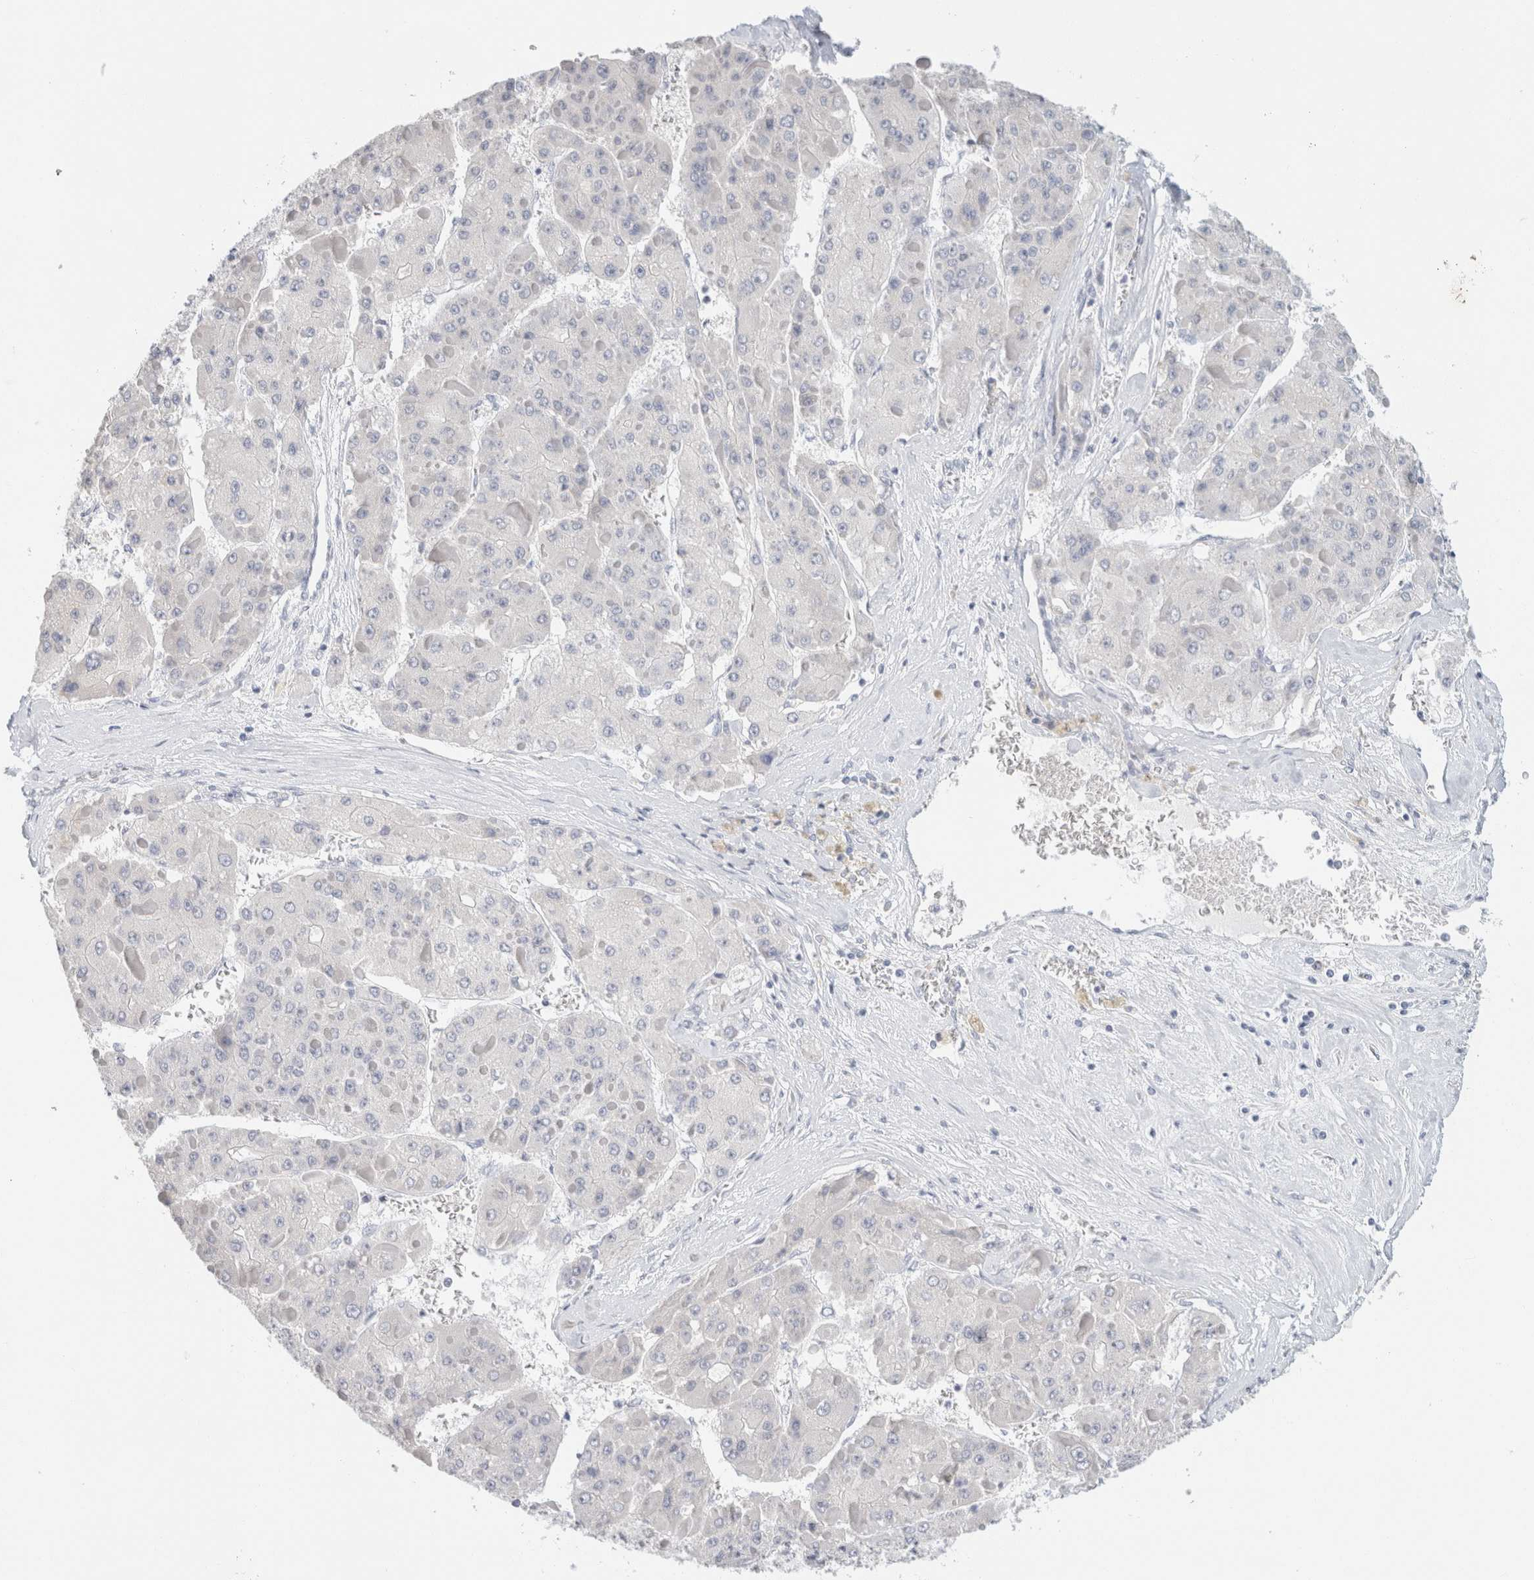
{"staining": {"intensity": "negative", "quantity": "none", "location": "none"}, "tissue": "liver cancer", "cell_type": "Tumor cells", "image_type": "cancer", "snomed": [{"axis": "morphology", "description": "Carcinoma, Hepatocellular, NOS"}, {"axis": "topography", "description": "Liver"}], "caption": "This is an immunohistochemistry image of liver cancer (hepatocellular carcinoma). There is no expression in tumor cells.", "gene": "NEFM", "patient": {"sex": "female", "age": 73}}